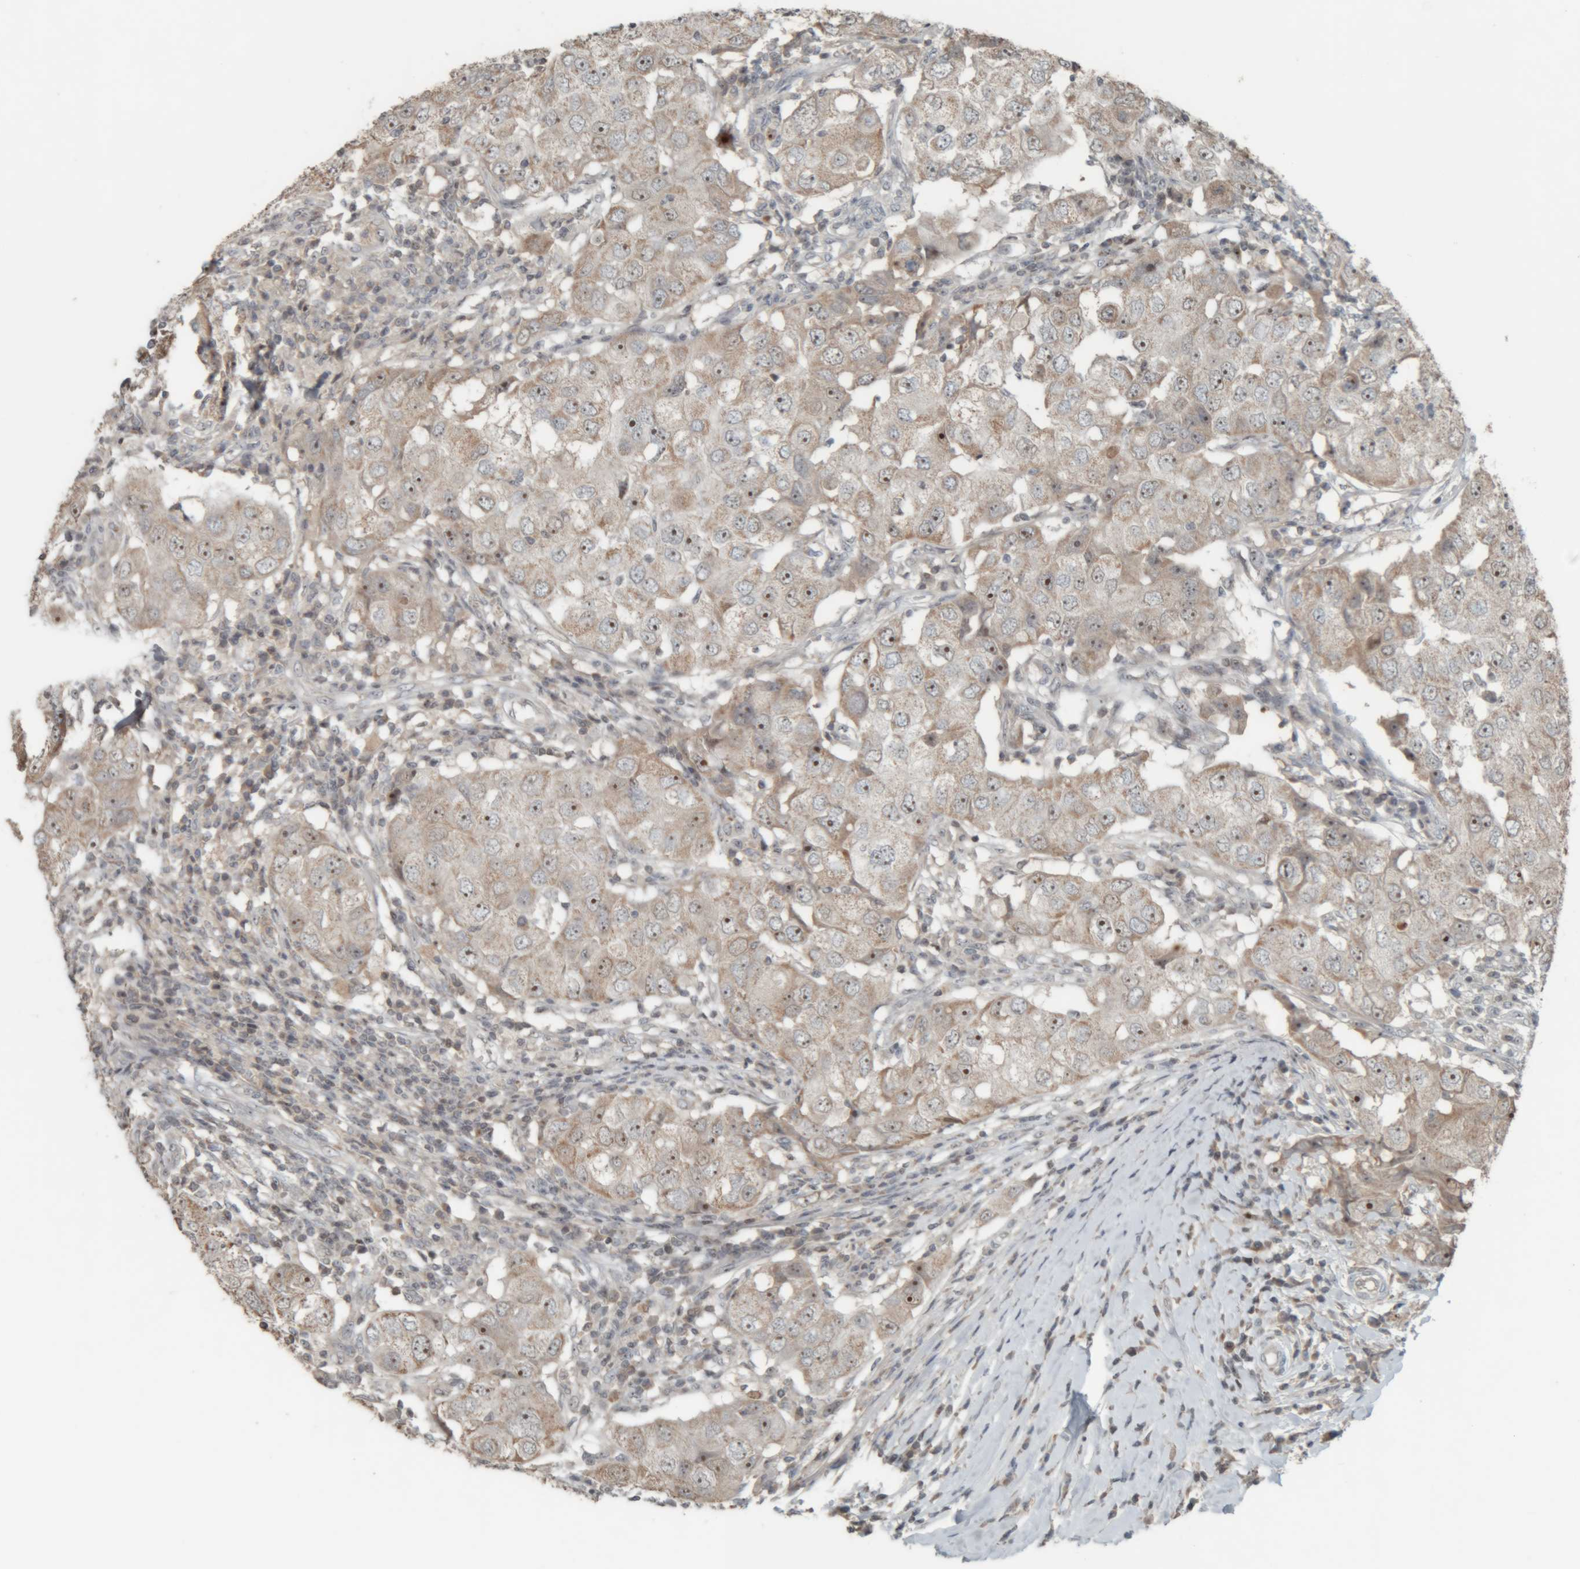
{"staining": {"intensity": "moderate", "quantity": ">75%", "location": "nuclear"}, "tissue": "breast cancer", "cell_type": "Tumor cells", "image_type": "cancer", "snomed": [{"axis": "morphology", "description": "Duct carcinoma"}, {"axis": "topography", "description": "Breast"}], "caption": "Immunohistochemistry (DAB) staining of breast cancer displays moderate nuclear protein staining in approximately >75% of tumor cells. (brown staining indicates protein expression, while blue staining denotes nuclei).", "gene": "RPF1", "patient": {"sex": "female", "age": 27}}